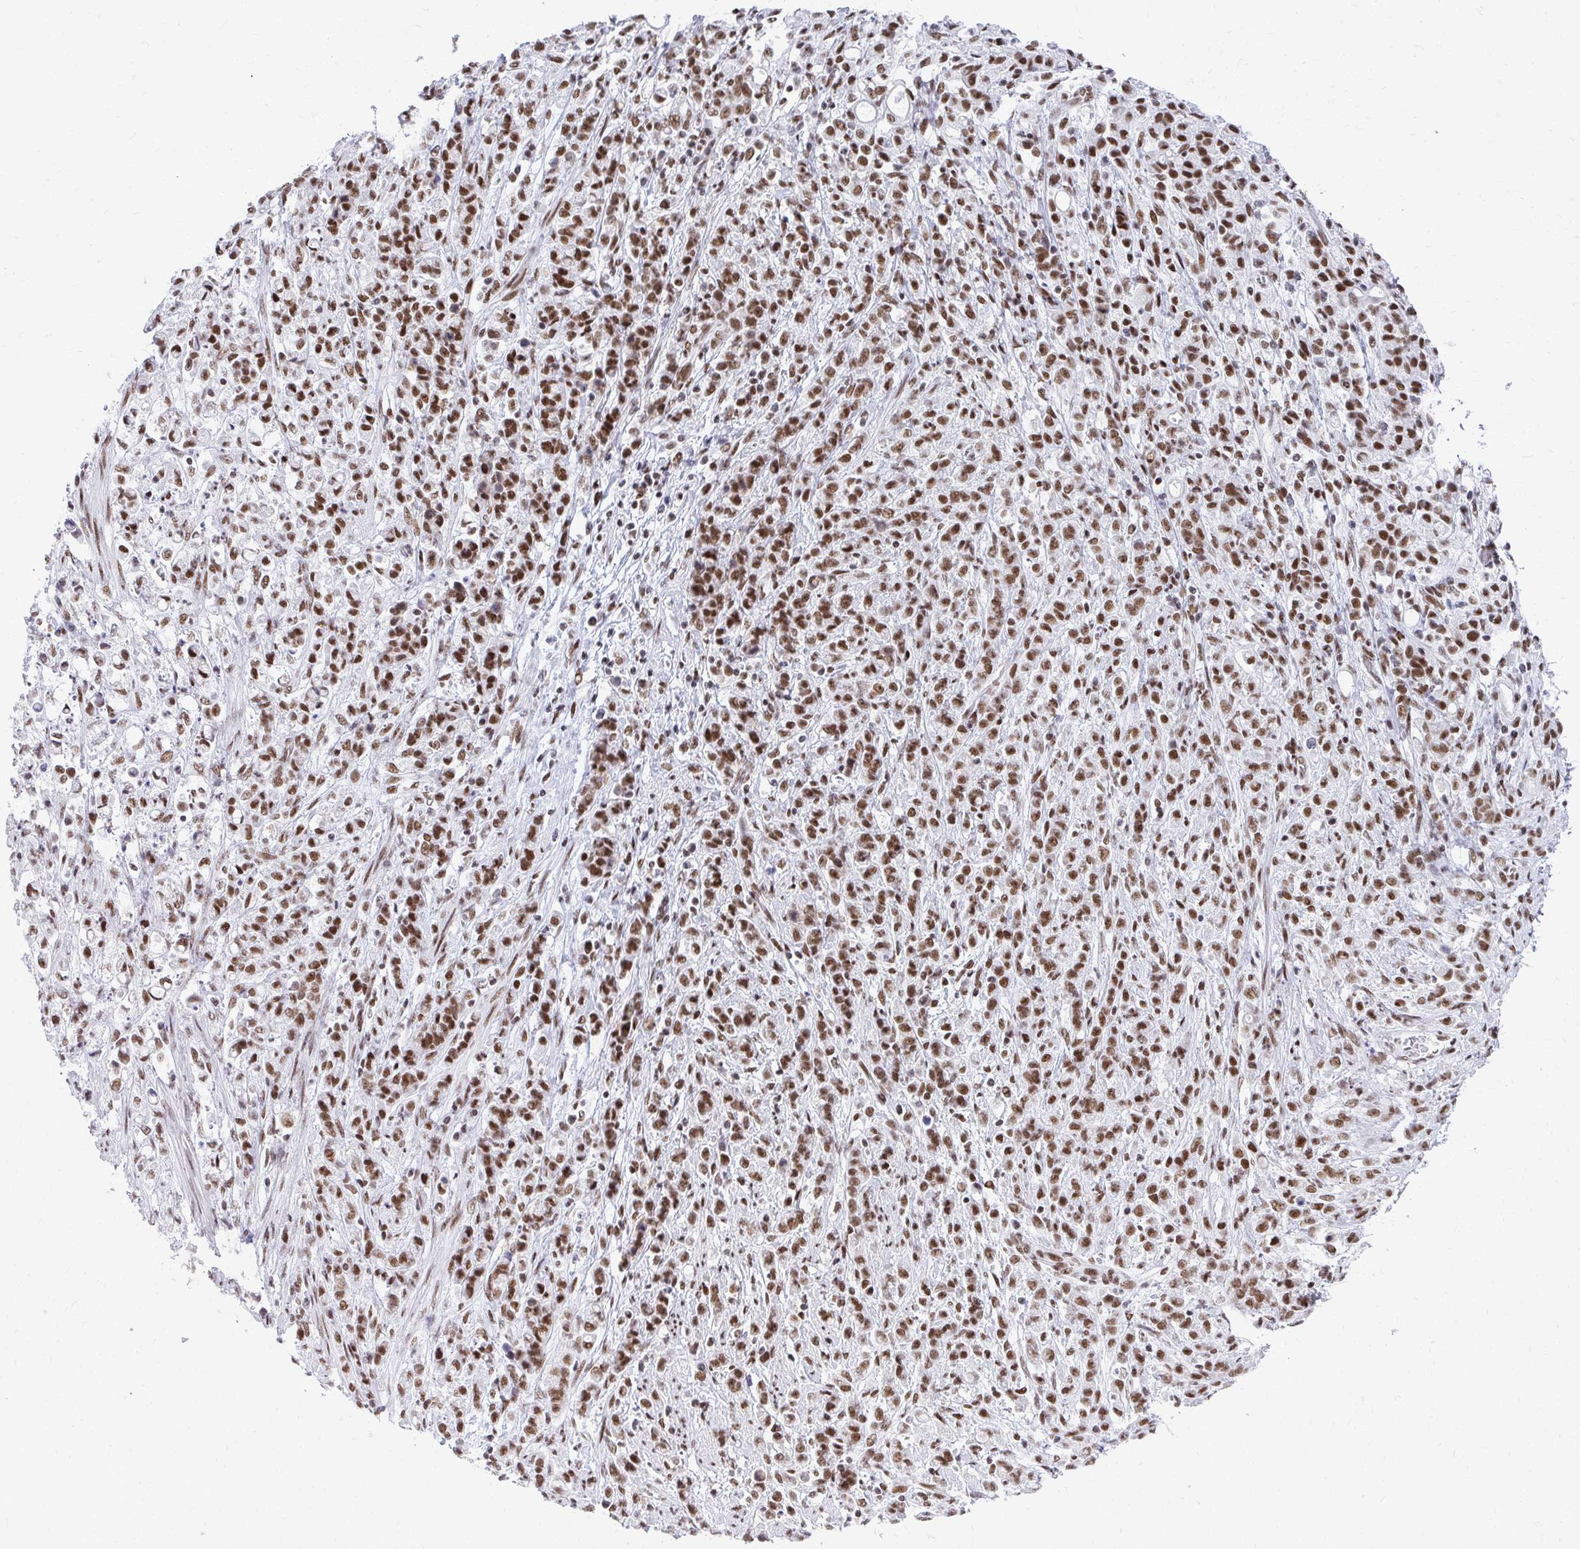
{"staining": {"intensity": "moderate", "quantity": ">75%", "location": "nuclear"}, "tissue": "stomach cancer", "cell_type": "Tumor cells", "image_type": "cancer", "snomed": [{"axis": "morphology", "description": "Adenocarcinoma, NOS"}, {"axis": "topography", "description": "Stomach"}], "caption": "This is a photomicrograph of immunohistochemistry staining of stomach cancer, which shows moderate staining in the nuclear of tumor cells.", "gene": "CREBBP", "patient": {"sex": "female", "age": 60}}